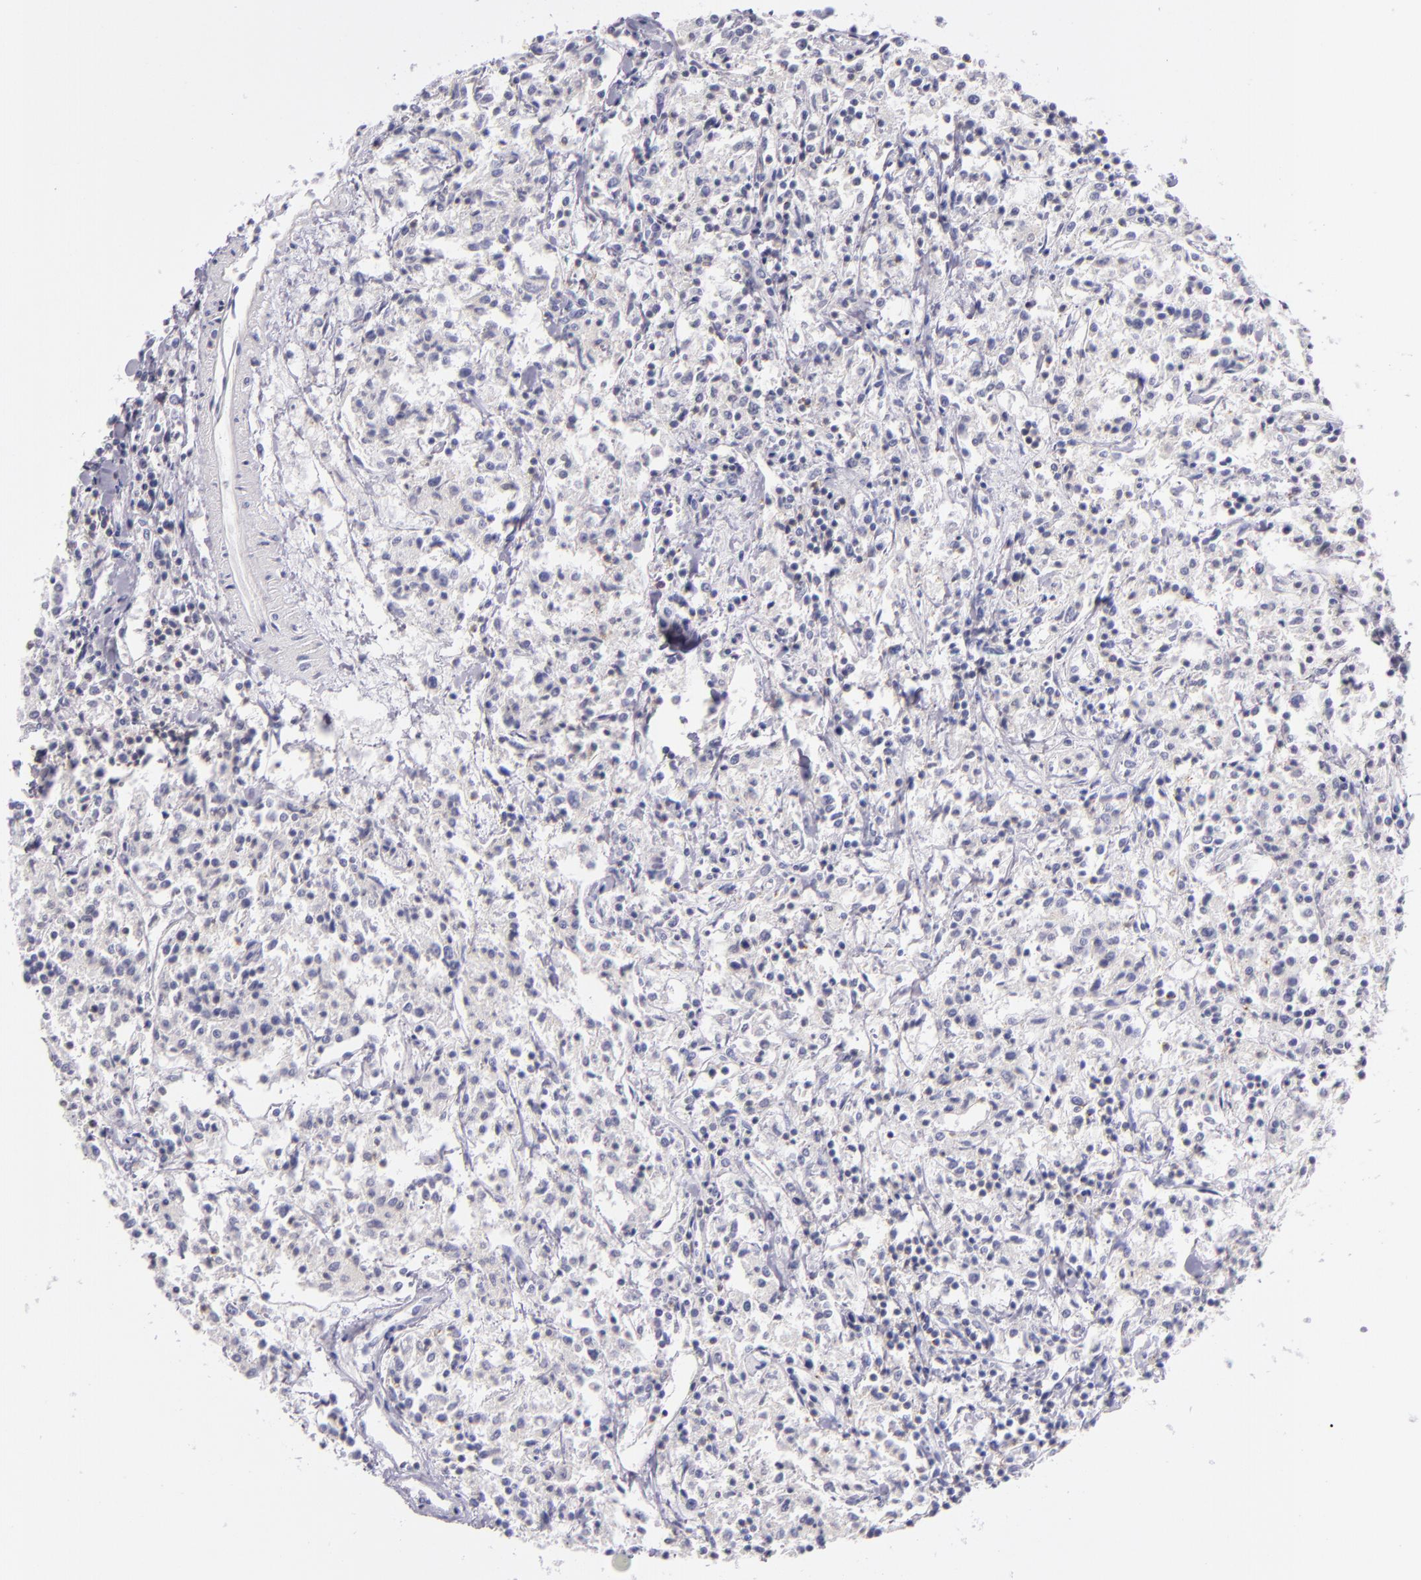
{"staining": {"intensity": "negative", "quantity": "none", "location": "none"}, "tissue": "lymphoma", "cell_type": "Tumor cells", "image_type": "cancer", "snomed": [{"axis": "morphology", "description": "Malignant lymphoma, non-Hodgkin's type, Low grade"}, {"axis": "topography", "description": "Small intestine"}], "caption": "This is a histopathology image of immunohistochemistry staining of lymphoma, which shows no positivity in tumor cells.", "gene": "CD48", "patient": {"sex": "female", "age": 59}}